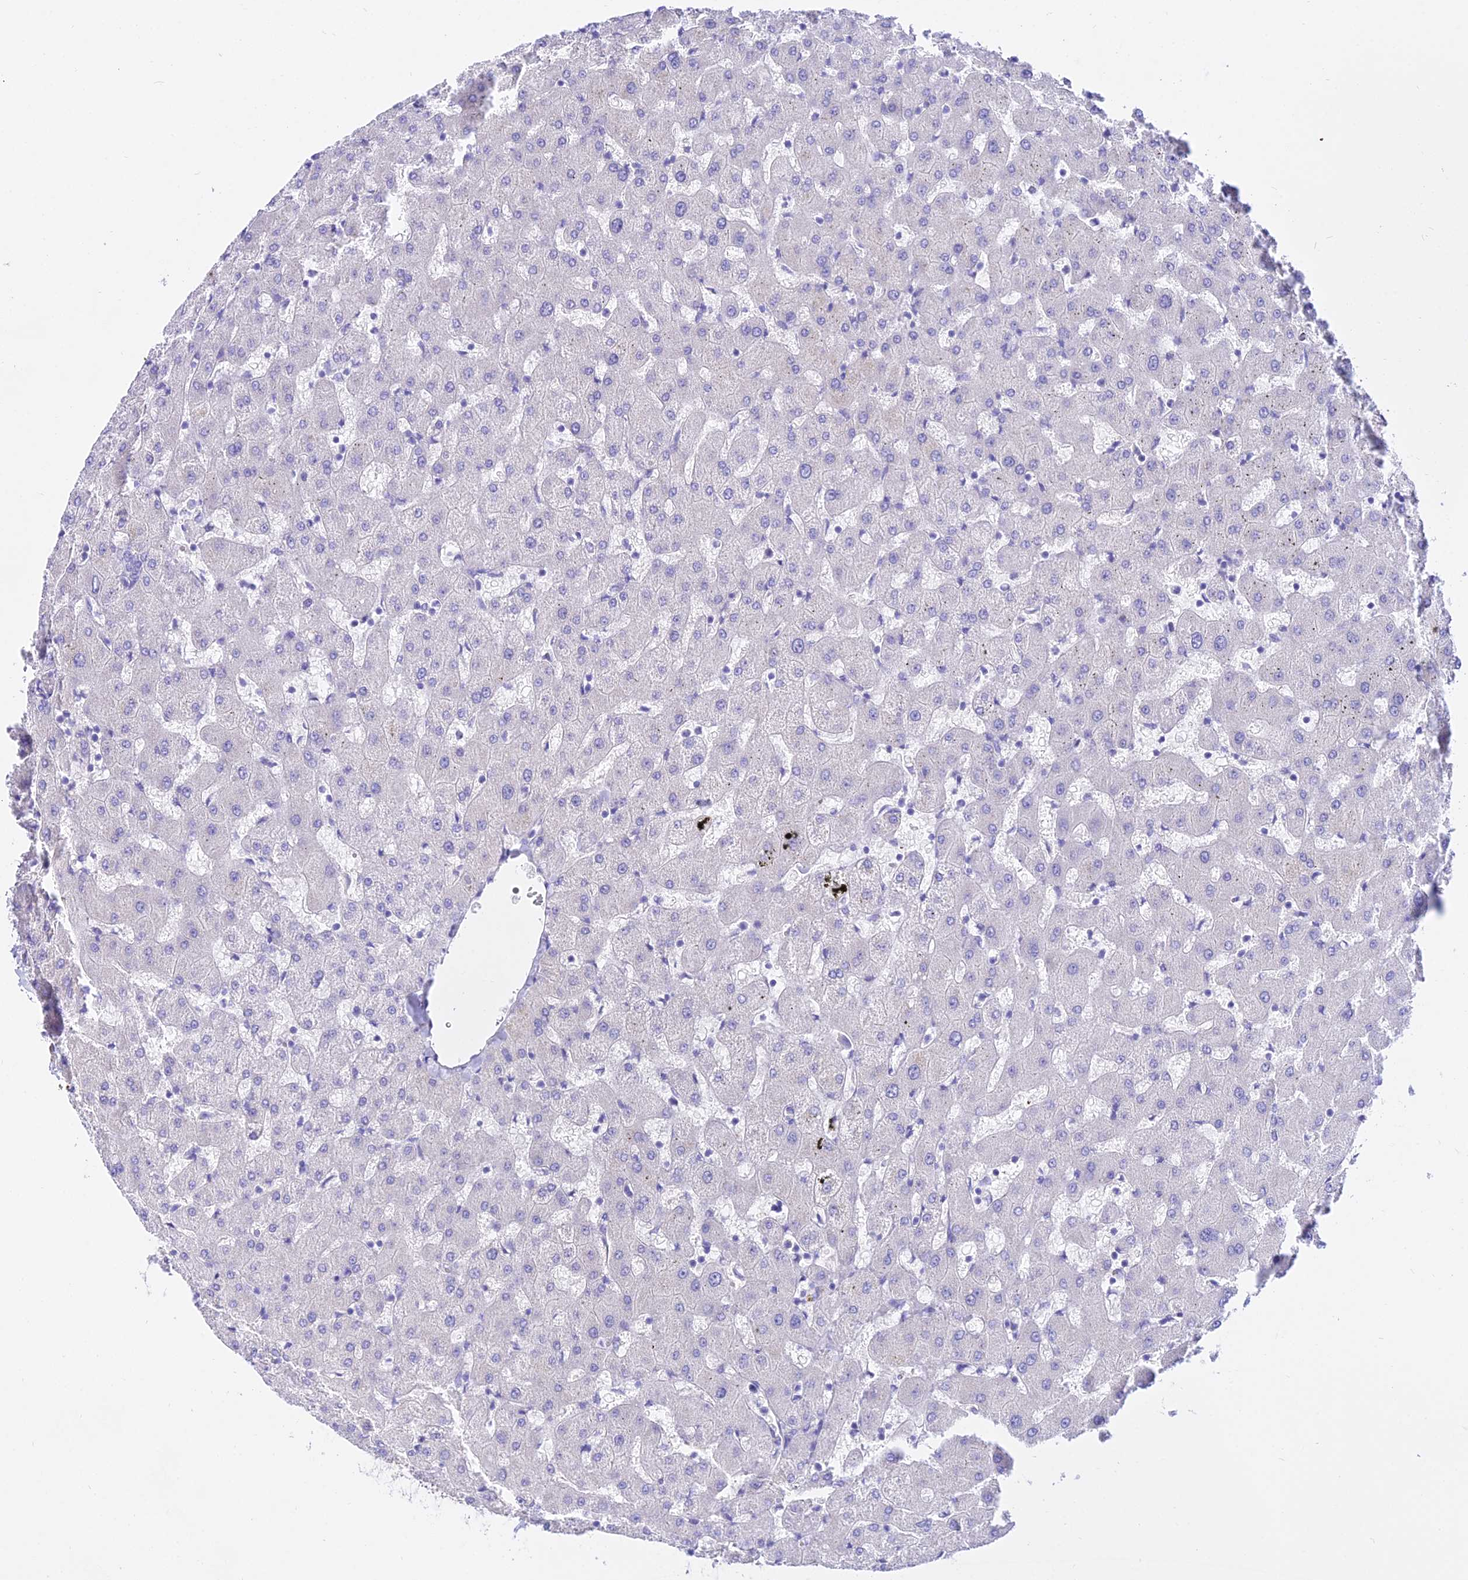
{"staining": {"intensity": "negative", "quantity": "none", "location": "none"}, "tissue": "liver", "cell_type": "Cholangiocytes", "image_type": "normal", "snomed": [{"axis": "morphology", "description": "Normal tissue, NOS"}, {"axis": "topography", "description": "Liver"}], "caption": "Protein analysis of benign liver reveals no significant staining in cholangiocytes. (Immunohistochemistry, brightfield microscopy, high magnification).", "gene": "ATG16L2", "patient": {"sex": "female", "age": 63}}